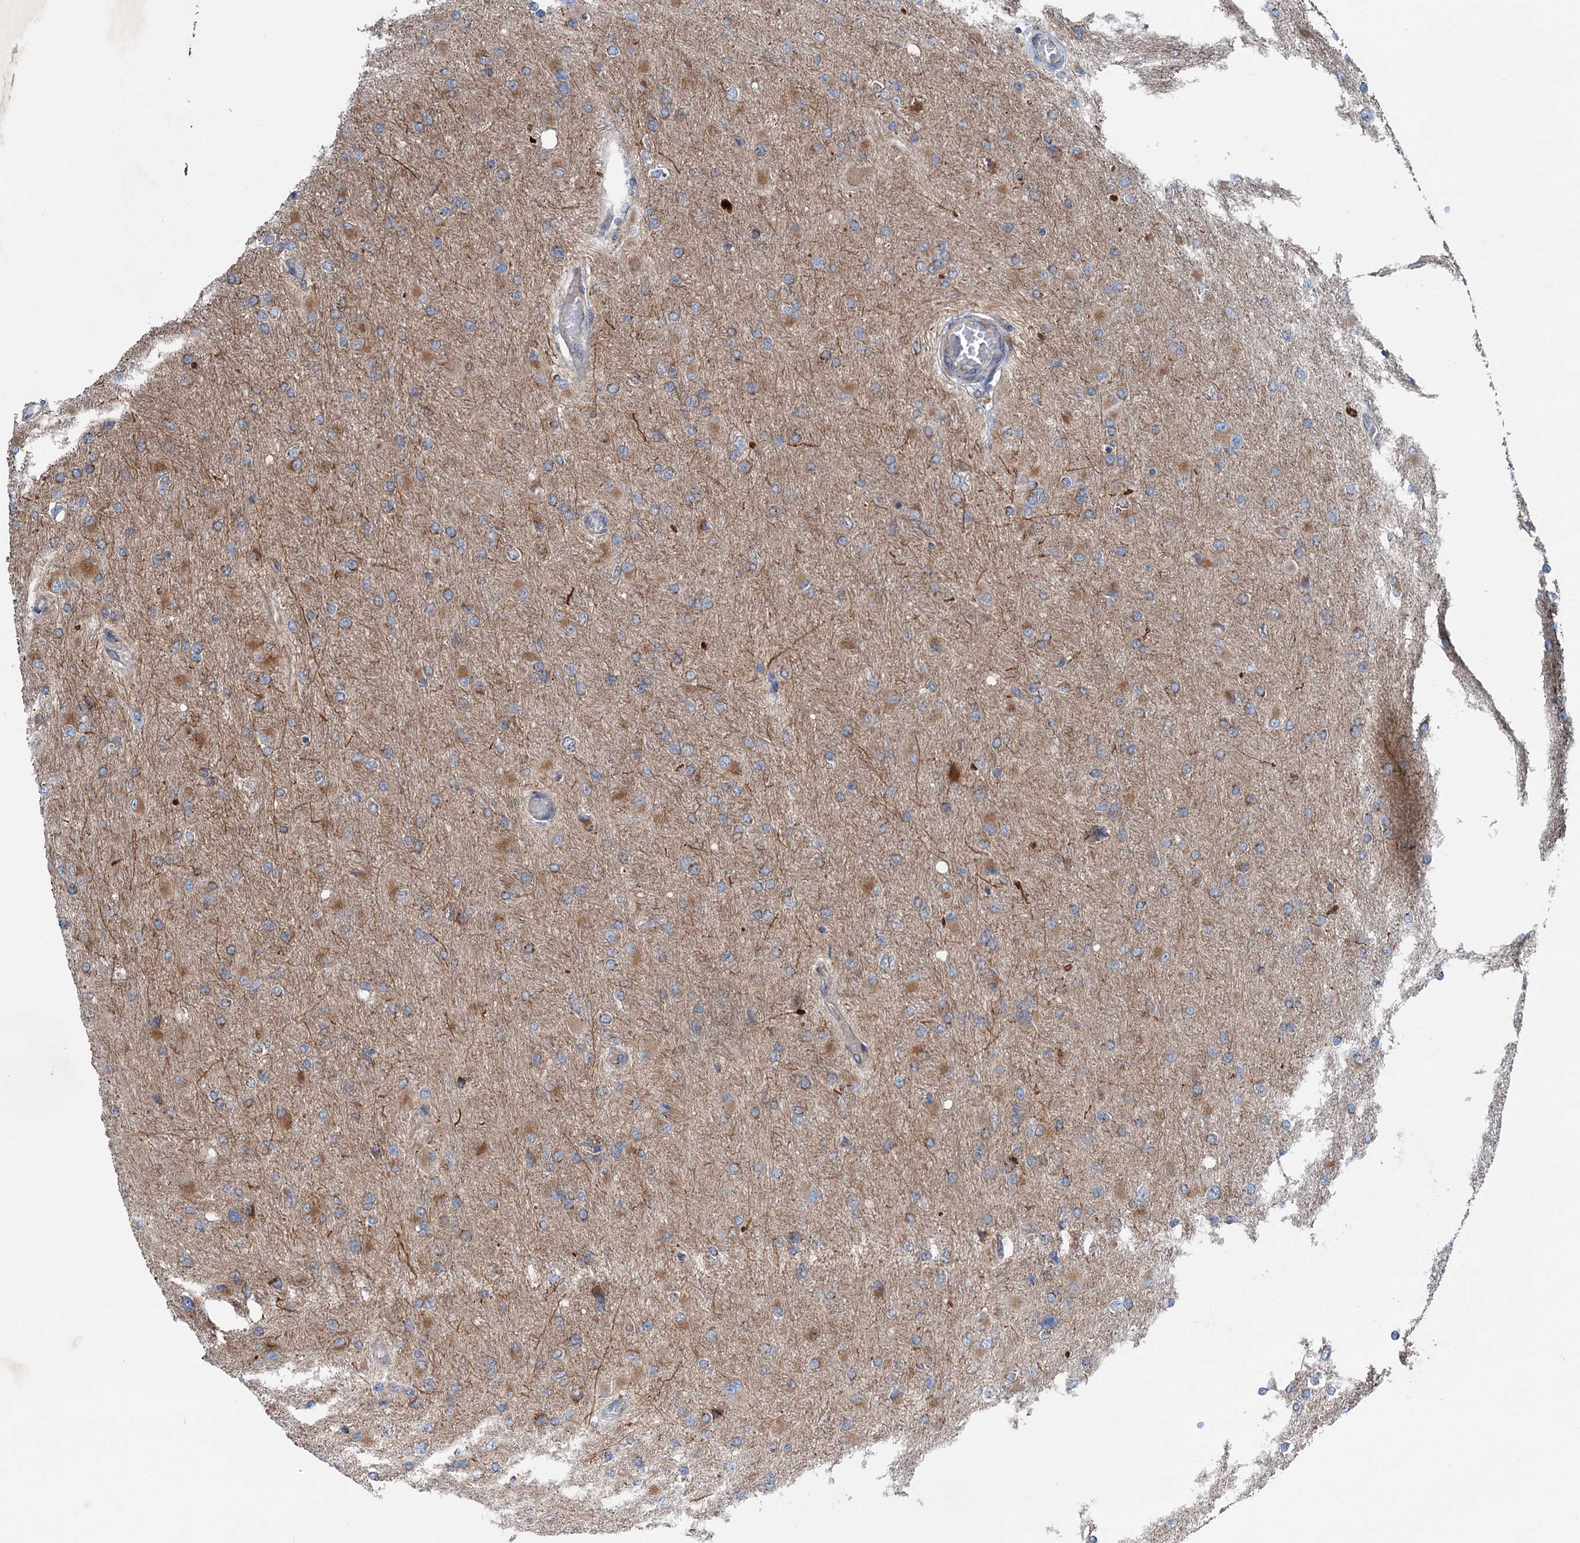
{"staining": {"intensity": "weak", "quantity": "25%-75%", "location": "cytoplasmic/membranous"}, "tissue": "glioma", "cell_type": "Tumor cells", "image_type": "cancer", "snomed": [{"axis": "morphology", "description": "Glioma, malignant, High grade"}, {"axis": "topography", "description": "Cerebral cortex"}], "caption": "High-grade glioma (malignant) was stained to show a protein in brown. There is low levels of weak cytoplasmic/membranous staining in about 25%-75% of tumor cells.", "gene": "CALCOCO1", "patient": {"sex": "female", "age": 36}}